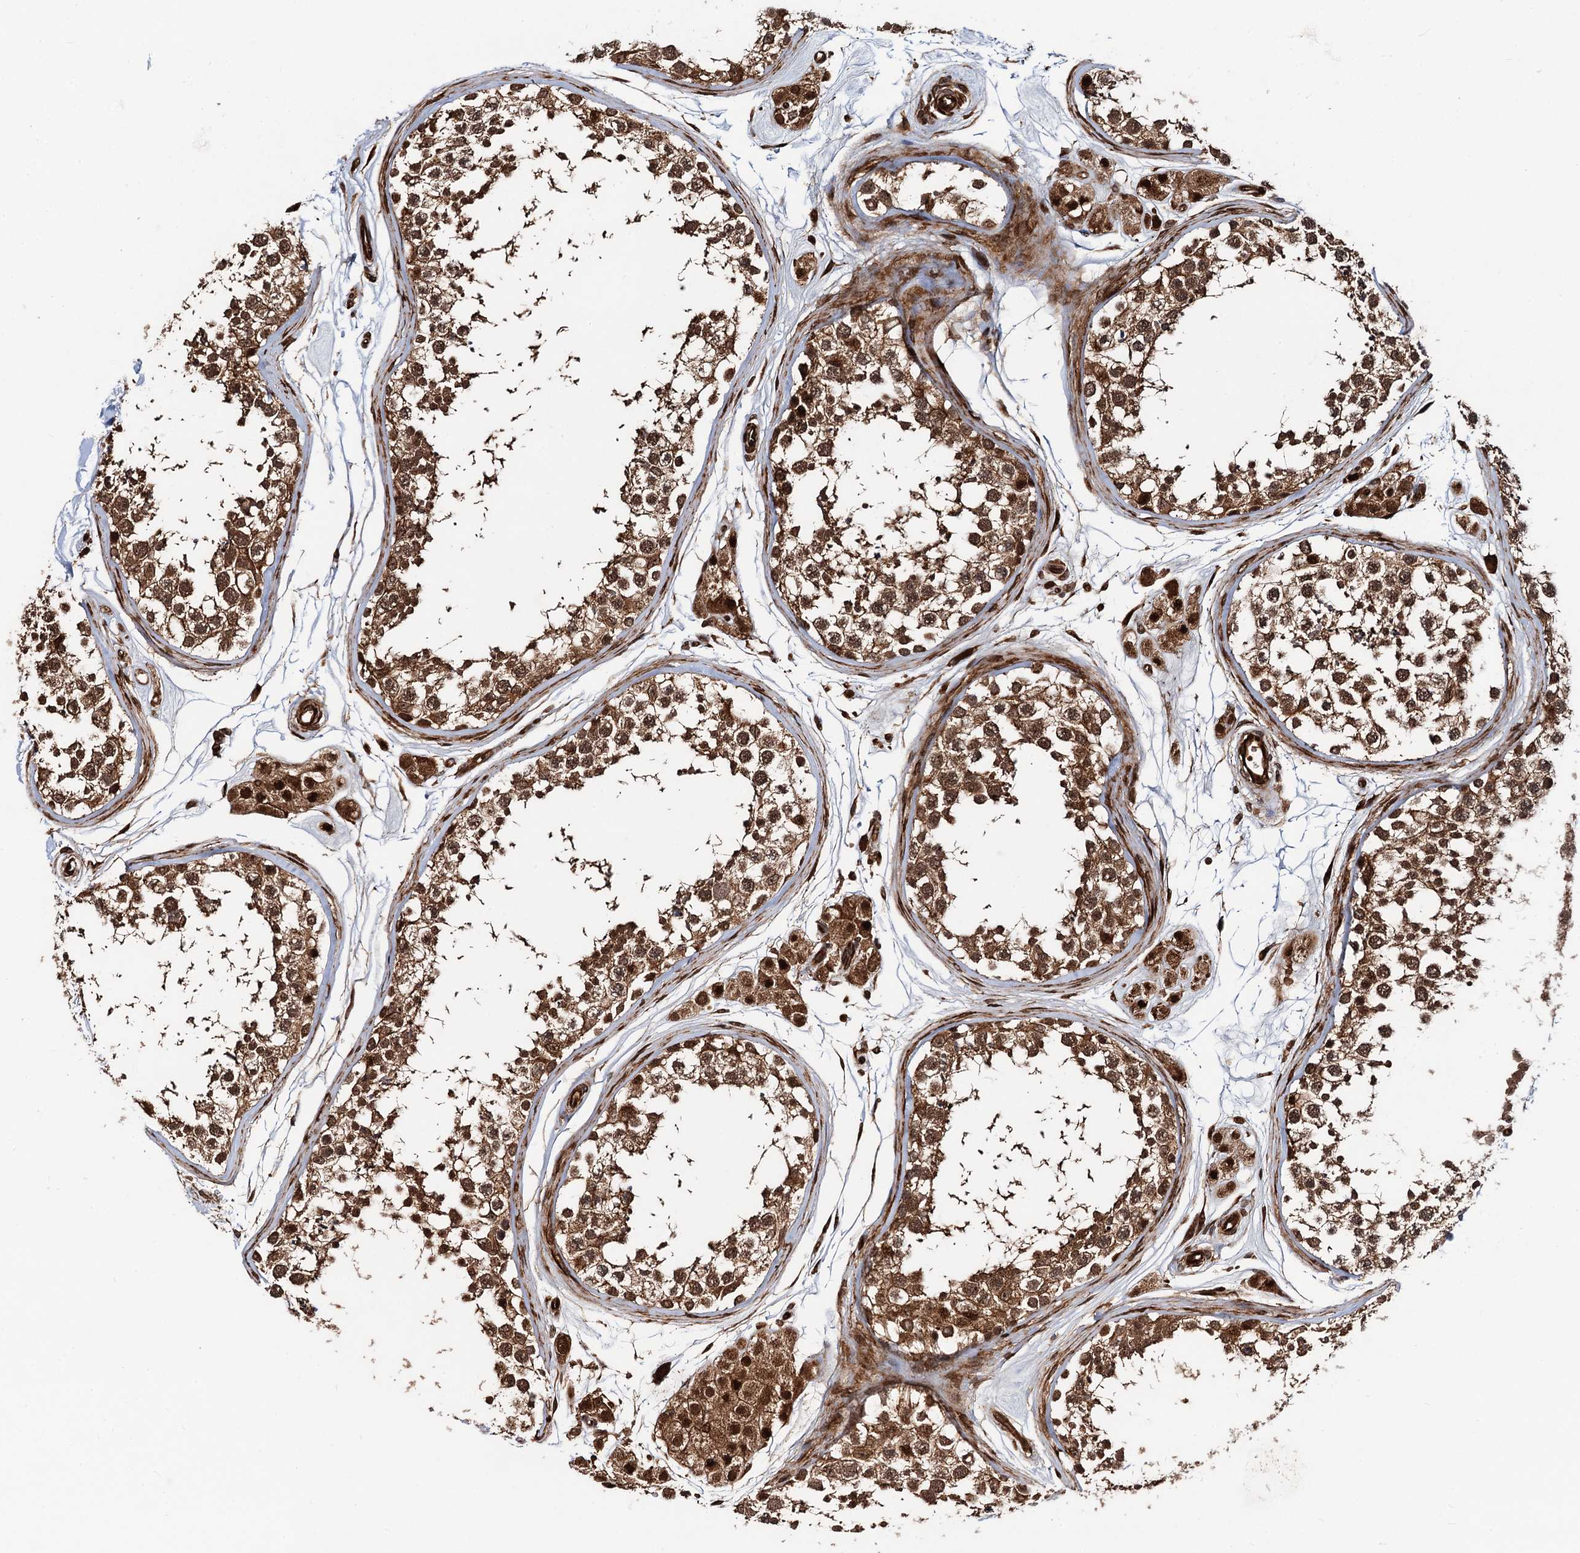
{"staining": {"intensity": "strong", "quantity": ">75%", "location": "cytoplasmic/membranous,nuclear"}, "tissue": "testis", "cell_type": "Cells in seminiferous ducts", "image_type": "normal", "snomed": [{"axis": "morphology", "description": "Normal tissue, NOS"}, {"axis": "topography", "description": "Testis"}], "caption": "Protein expression analysis of unremarkable testis demonstrates strong cytoplasmic/membranous,nuclear staining in about >75% of cells in seminiferous ducts.", "gene": "SNRNP25", "patient": {"sex": "male", "age": 56}}